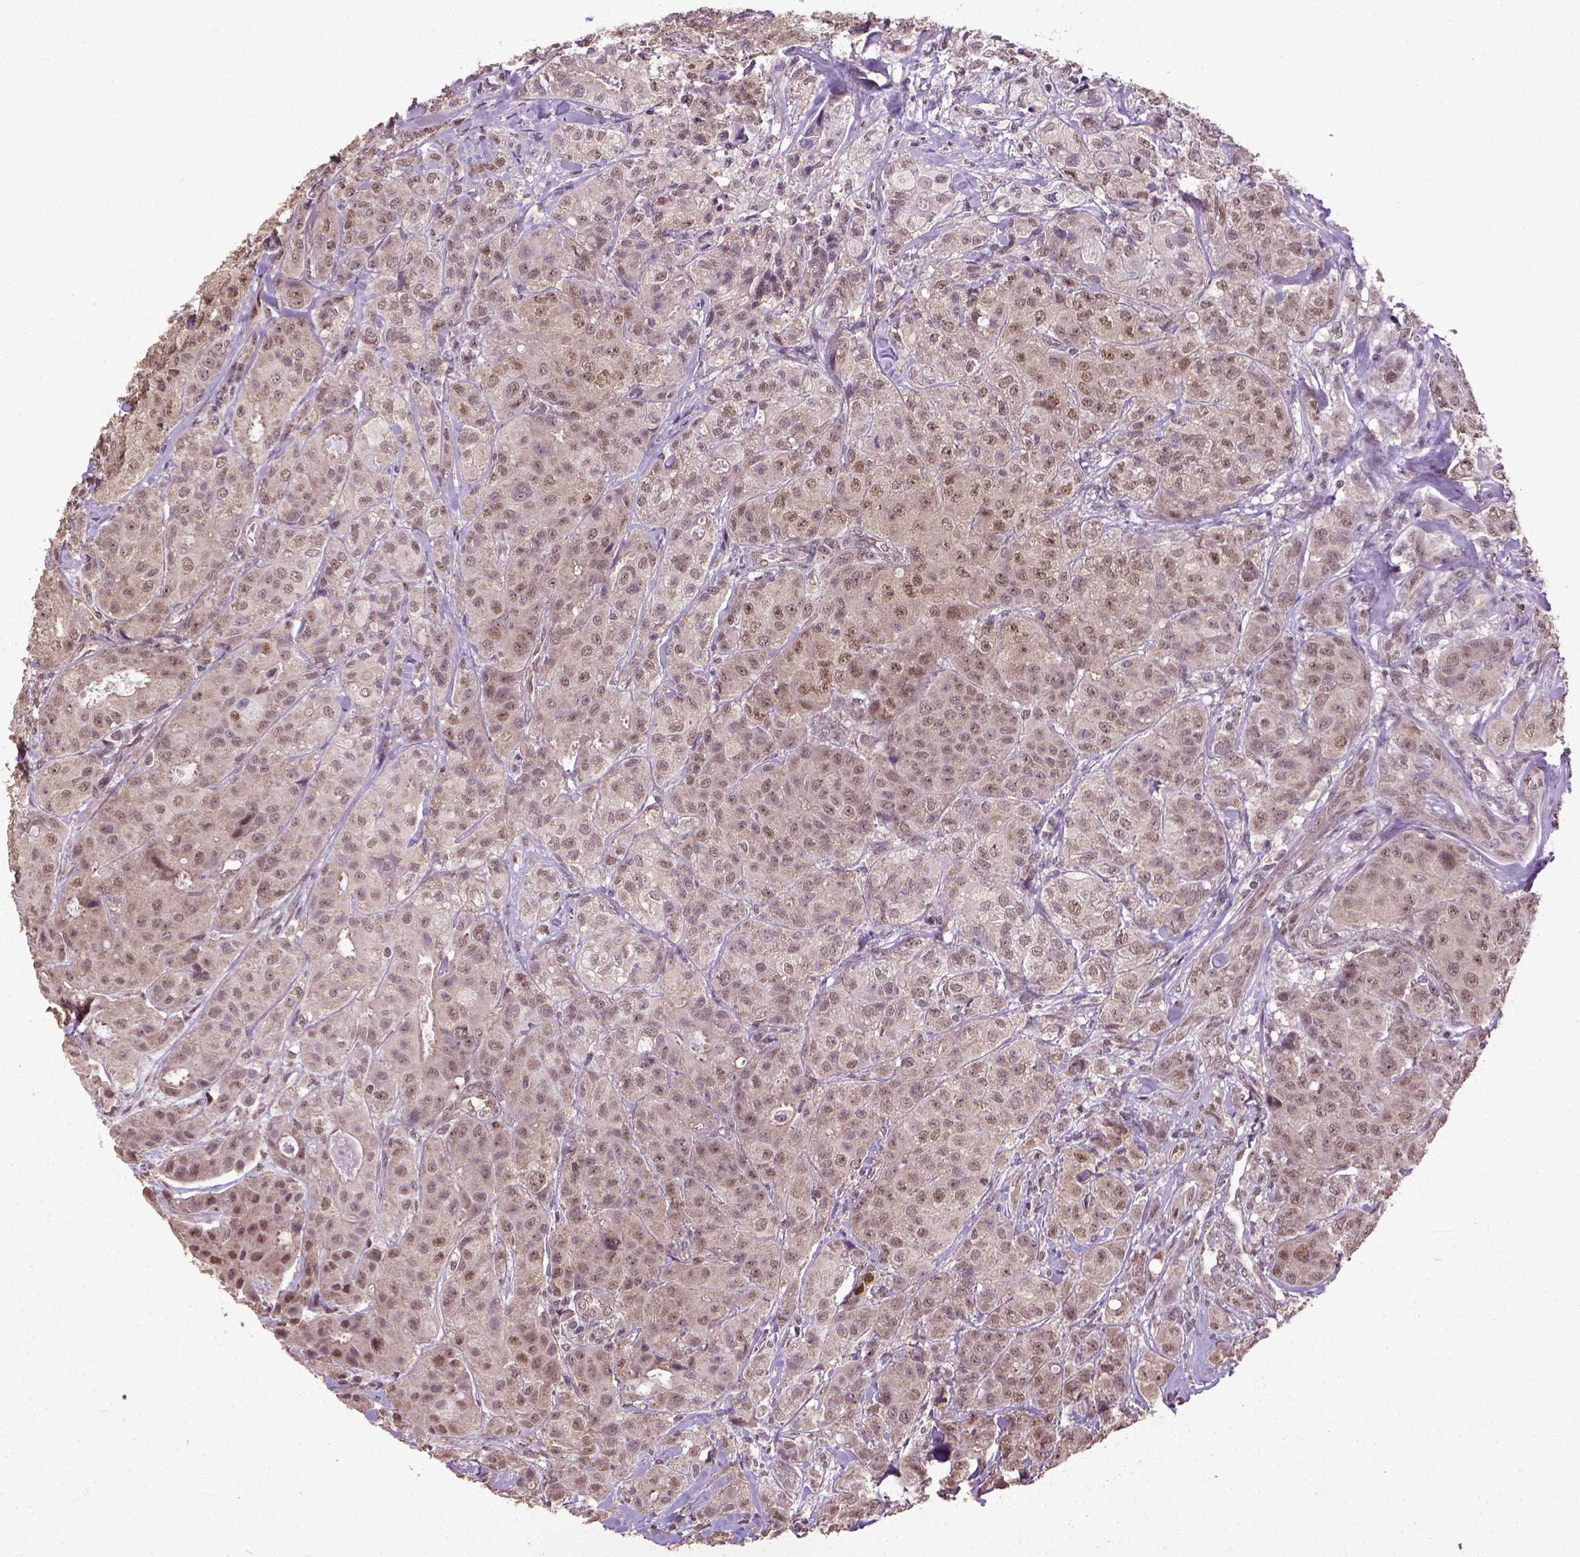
{"staining": {"intensity": "moderate", "quantity": ">75%", "location": "nuclear"}, "tissue": "breast cancer", "cell_type": "Tumor cells", "image_type": "cancer", "snomed": [{"axis": "morphology", "description": "Duct carcinoma"}, {"axis": "topography", "description": "Breast"}], "caption": "Immunohistochemistry (IHC) (DAB (3,3'-diaminobenzidine)) staining of human breast cancer (intraductal carcinoma) demonstrates moderate nuclear protein positivity in approximately >75% of tumor cells.", "gene": "UBA3", "patient": {"sex": "female", "age": 43}}